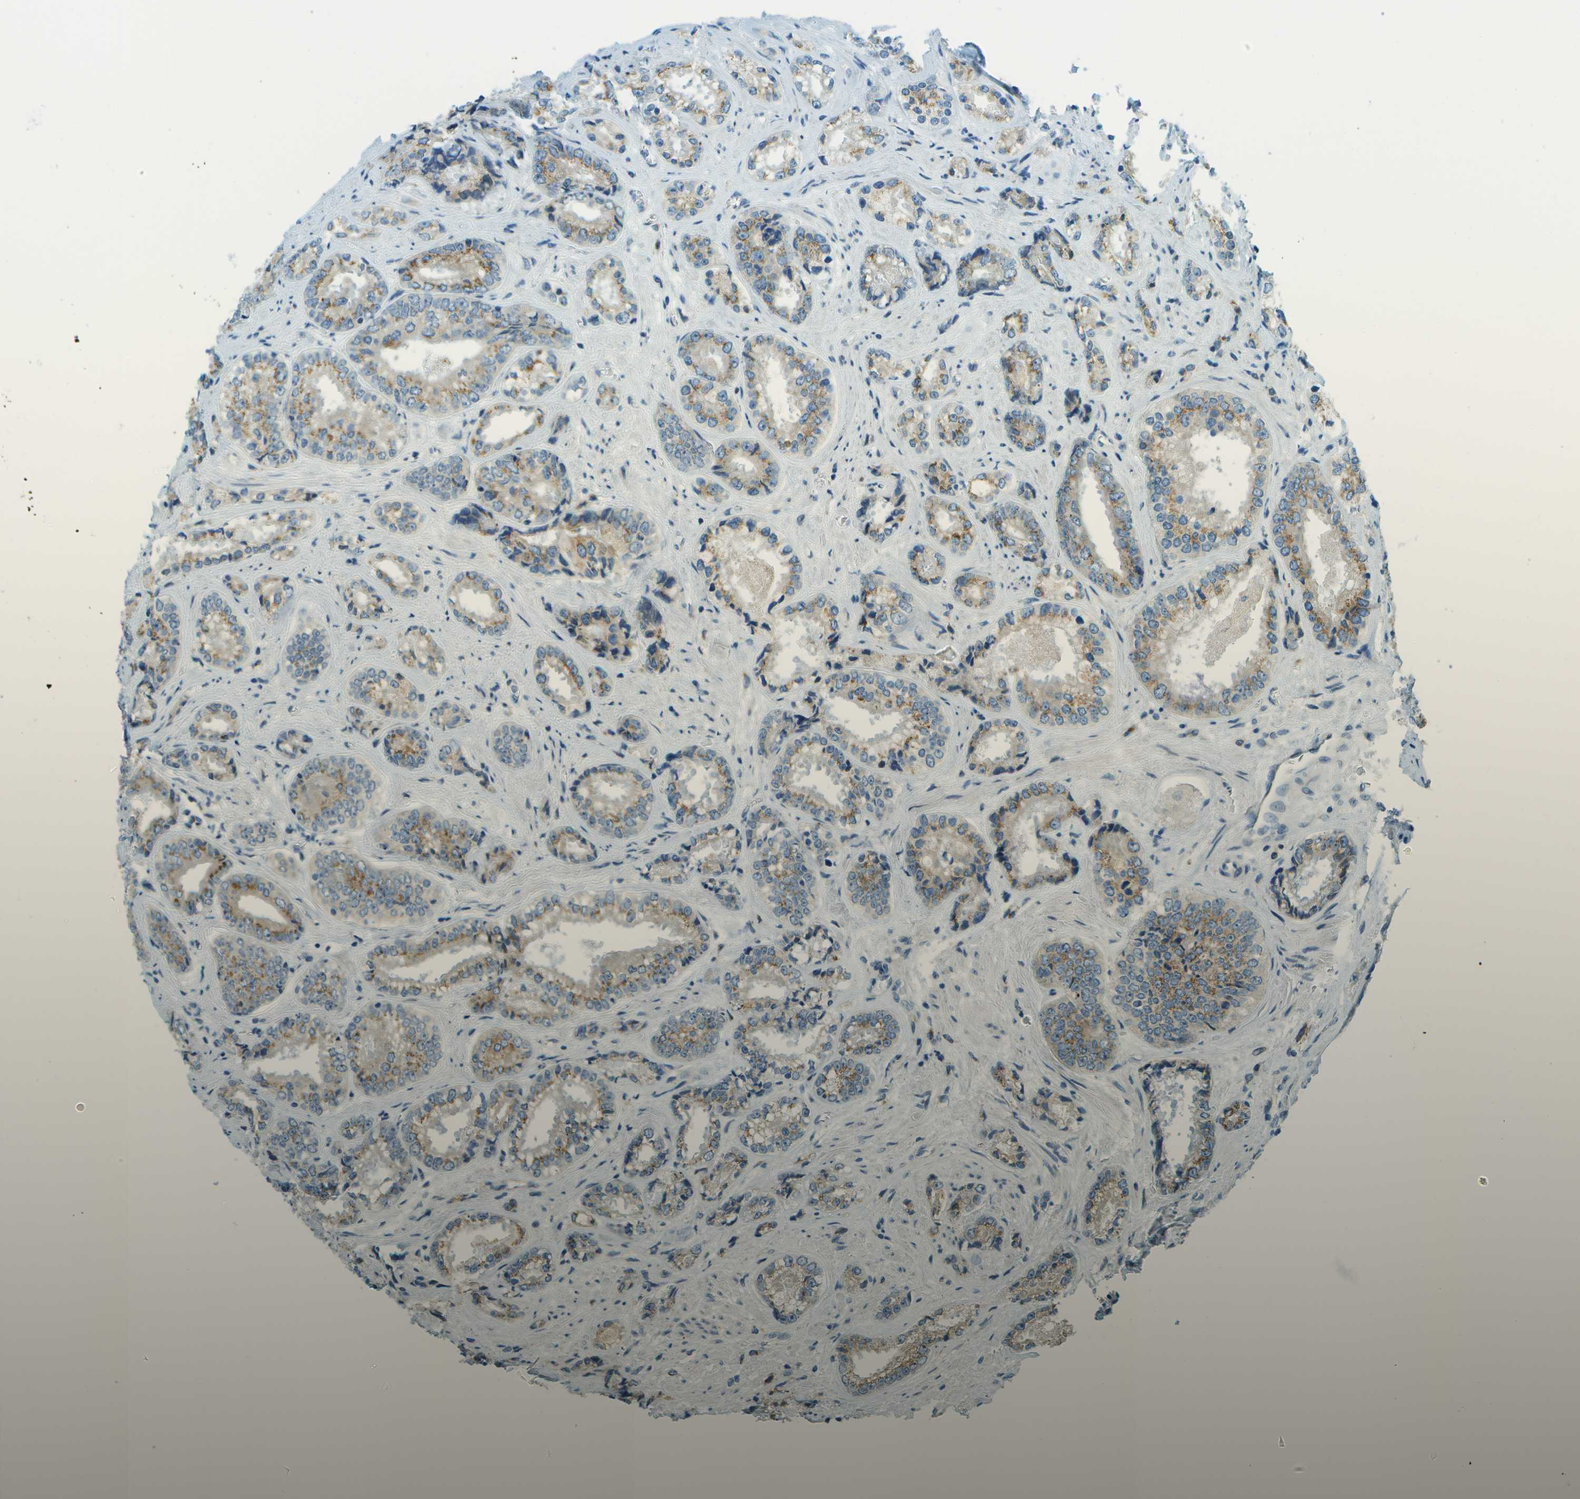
{"staining": {"intensity": "moderate", "quantity": ">75%", "location": "cytoplasmic/membranous"}, "tissue": "prostate cancer", "cell_type": "Tumor cells", "image_type": "cancer", "snomed": [{"axis": "morphology", "description": "Adenocarcinoma, High grade"}, {"axis": "topography", "description": "Prostate"}], "caption": "Prostate adenocarcinoma (high-grade) tissue displays moderate cytoplasmic/membranous staining in approximately >75% of tumor cells, visualized by immunohistochemistry. (DAB = brown stain, brightfield microscopy at high magnification).", "gene": "ACBD3", "patient": {"sex": "male", "age": 61}}